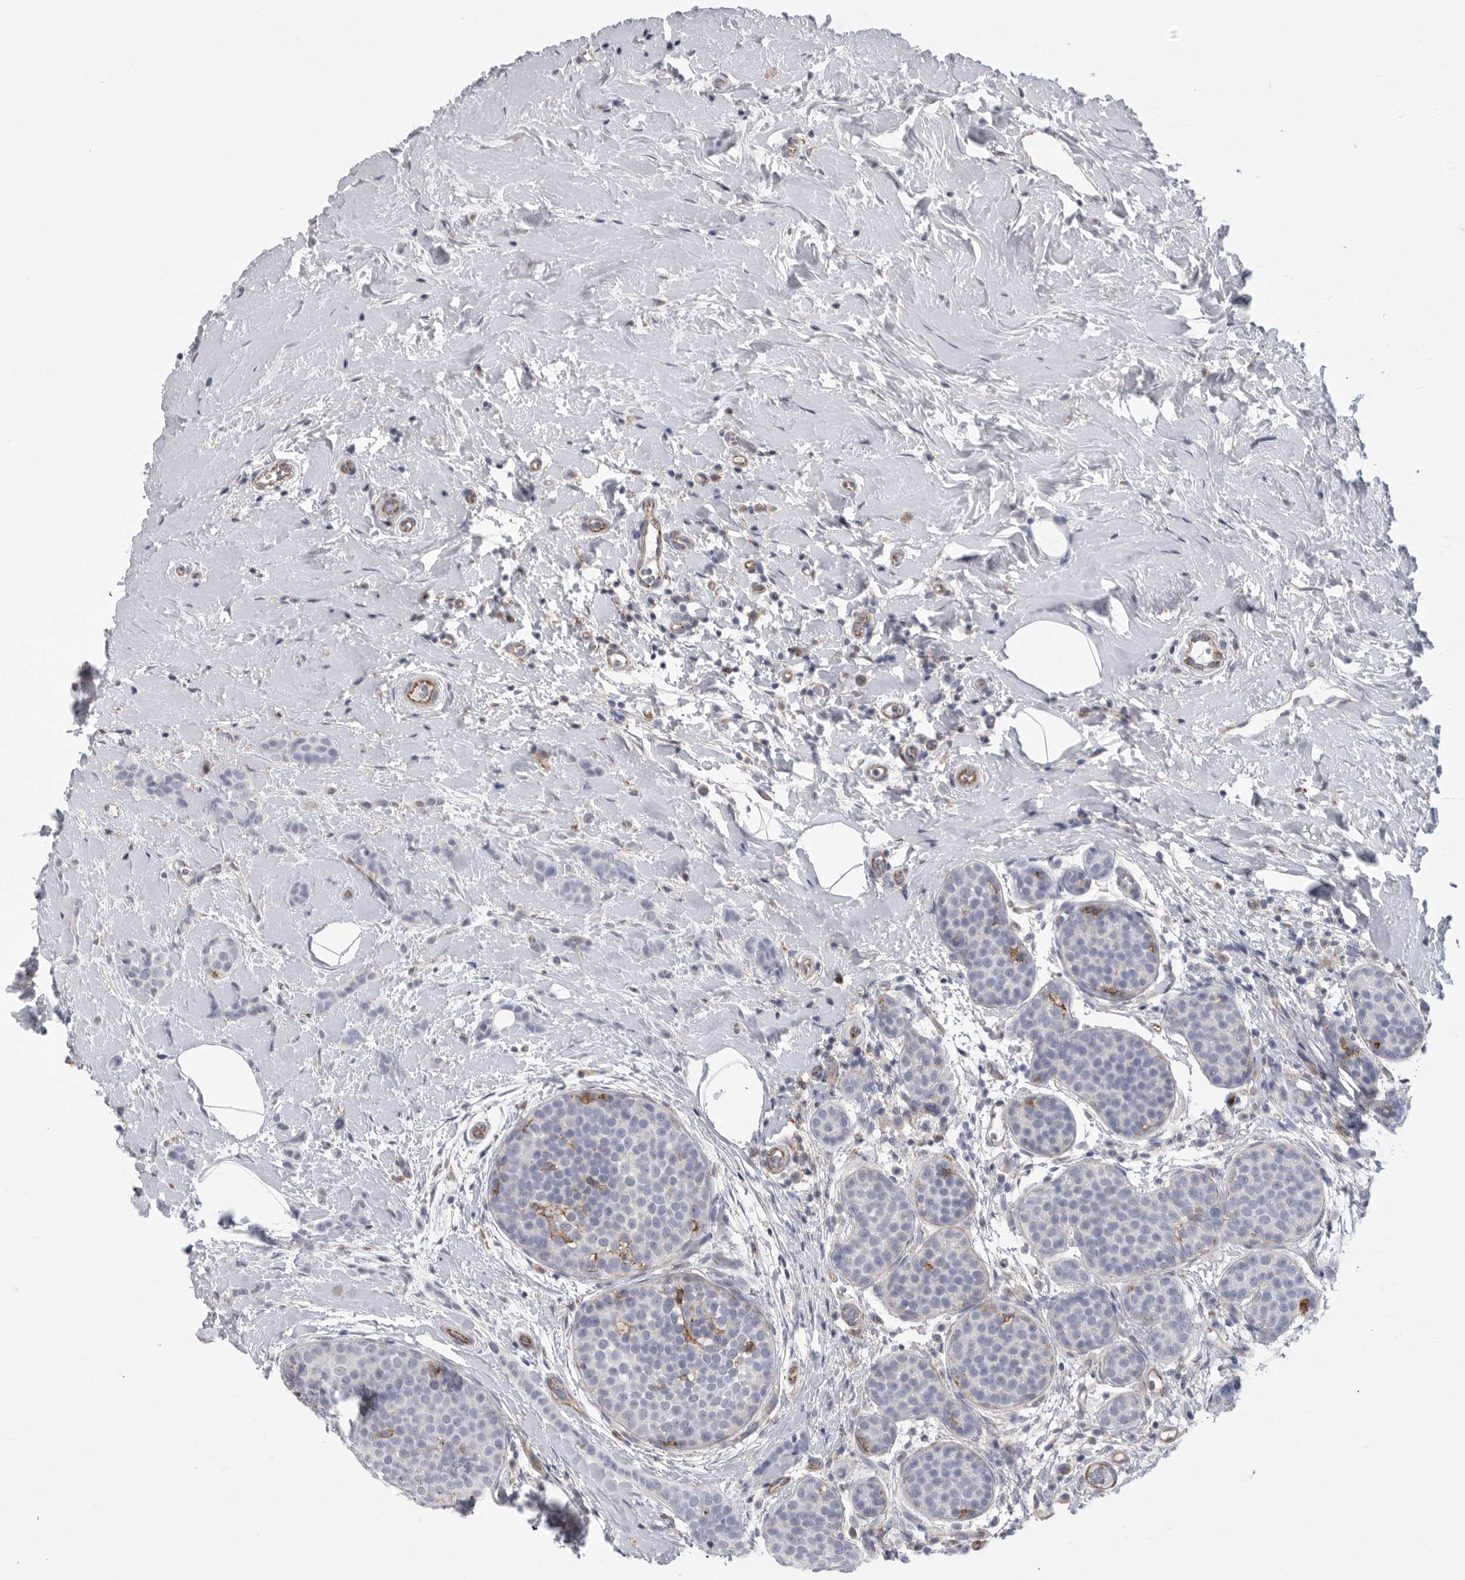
{"staining": {"intensity": "negative", "quantity": "none", "location": "none"}, "tissue": "breast cancer", "cell_type": "Tumor cells", "image_type": "cancer", "snomed": [{"axis": "morphology", "description": "Lobular carcinoma, in situ"}, {"axis": "morphology", "description": "Lobular carcinoma"}, {"axis": "topography", "description": "Breast"}], "caption": "A photomicrograph of breast cancer (lobular carcinoma) stained for a protein demonstrates no brown staining in tumor cells.", "gene": "SIGLEC10", "patient": {"sex": "female", "age": 41}}